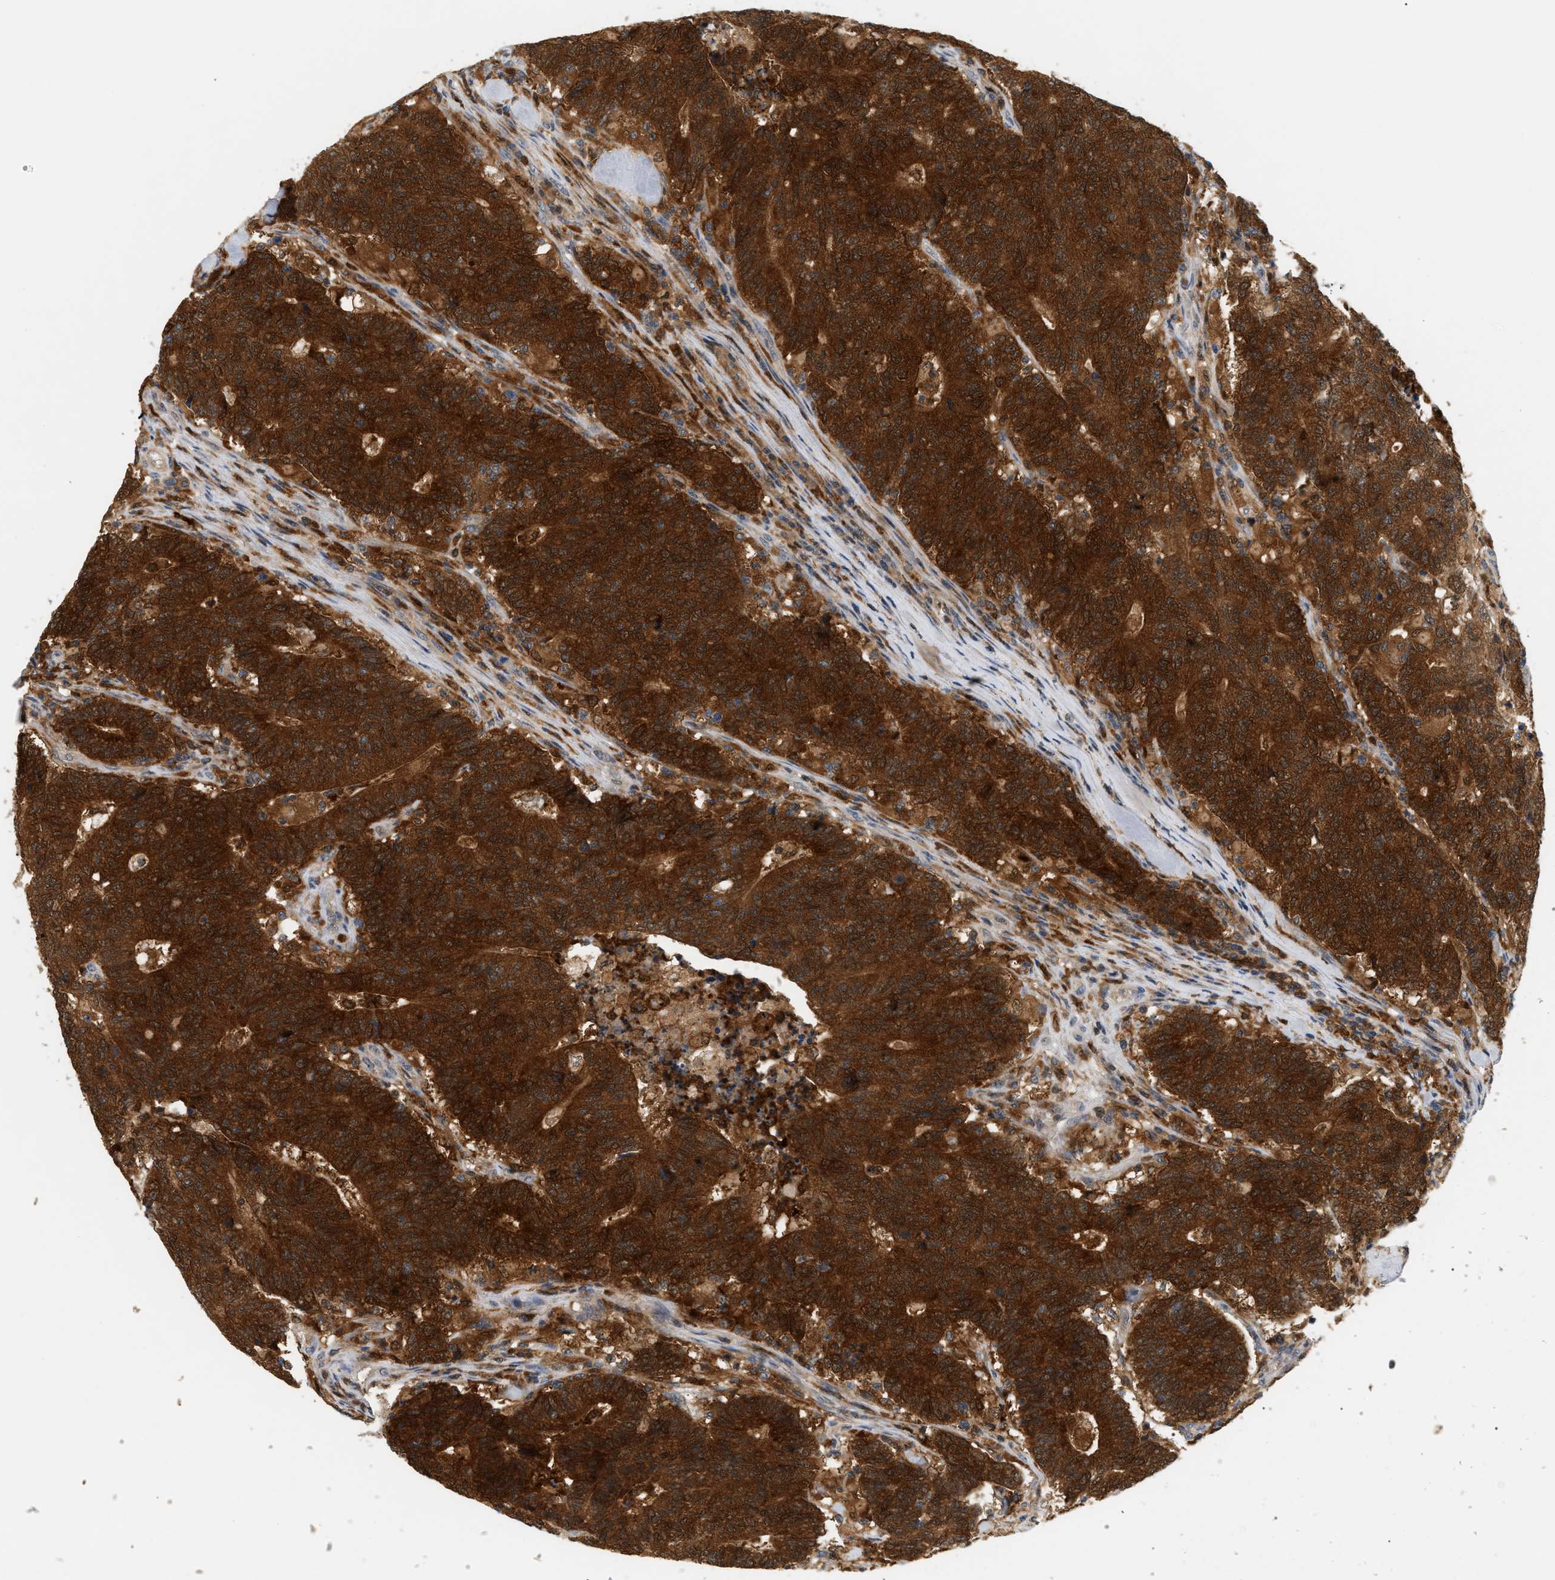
{"staining": {"intensity": "strong", "quantity": ">75%", "location": "cytoplasmic/membranous"}, "tissue": "colorectal cancer", "cell_type": "Tumor cells", "image_type": "cancer", "snomed": [{"axis": "morphology", "description": "Normal tissue, NOS"}, {"axis": "morphology", "description": "Adenocarcinoma, NOS"}, {"axis": "topography", "description": "Colon"}], "caption": "Immunohistochemistry (IHC) of human adenocarcinoma (colorectal) demonstrates high levels of strong cytoplasmic/membranous expression in about >75% of tumor cells.", "gene": "PYCARD", "patient": {"sex": "female", "age": 75}}